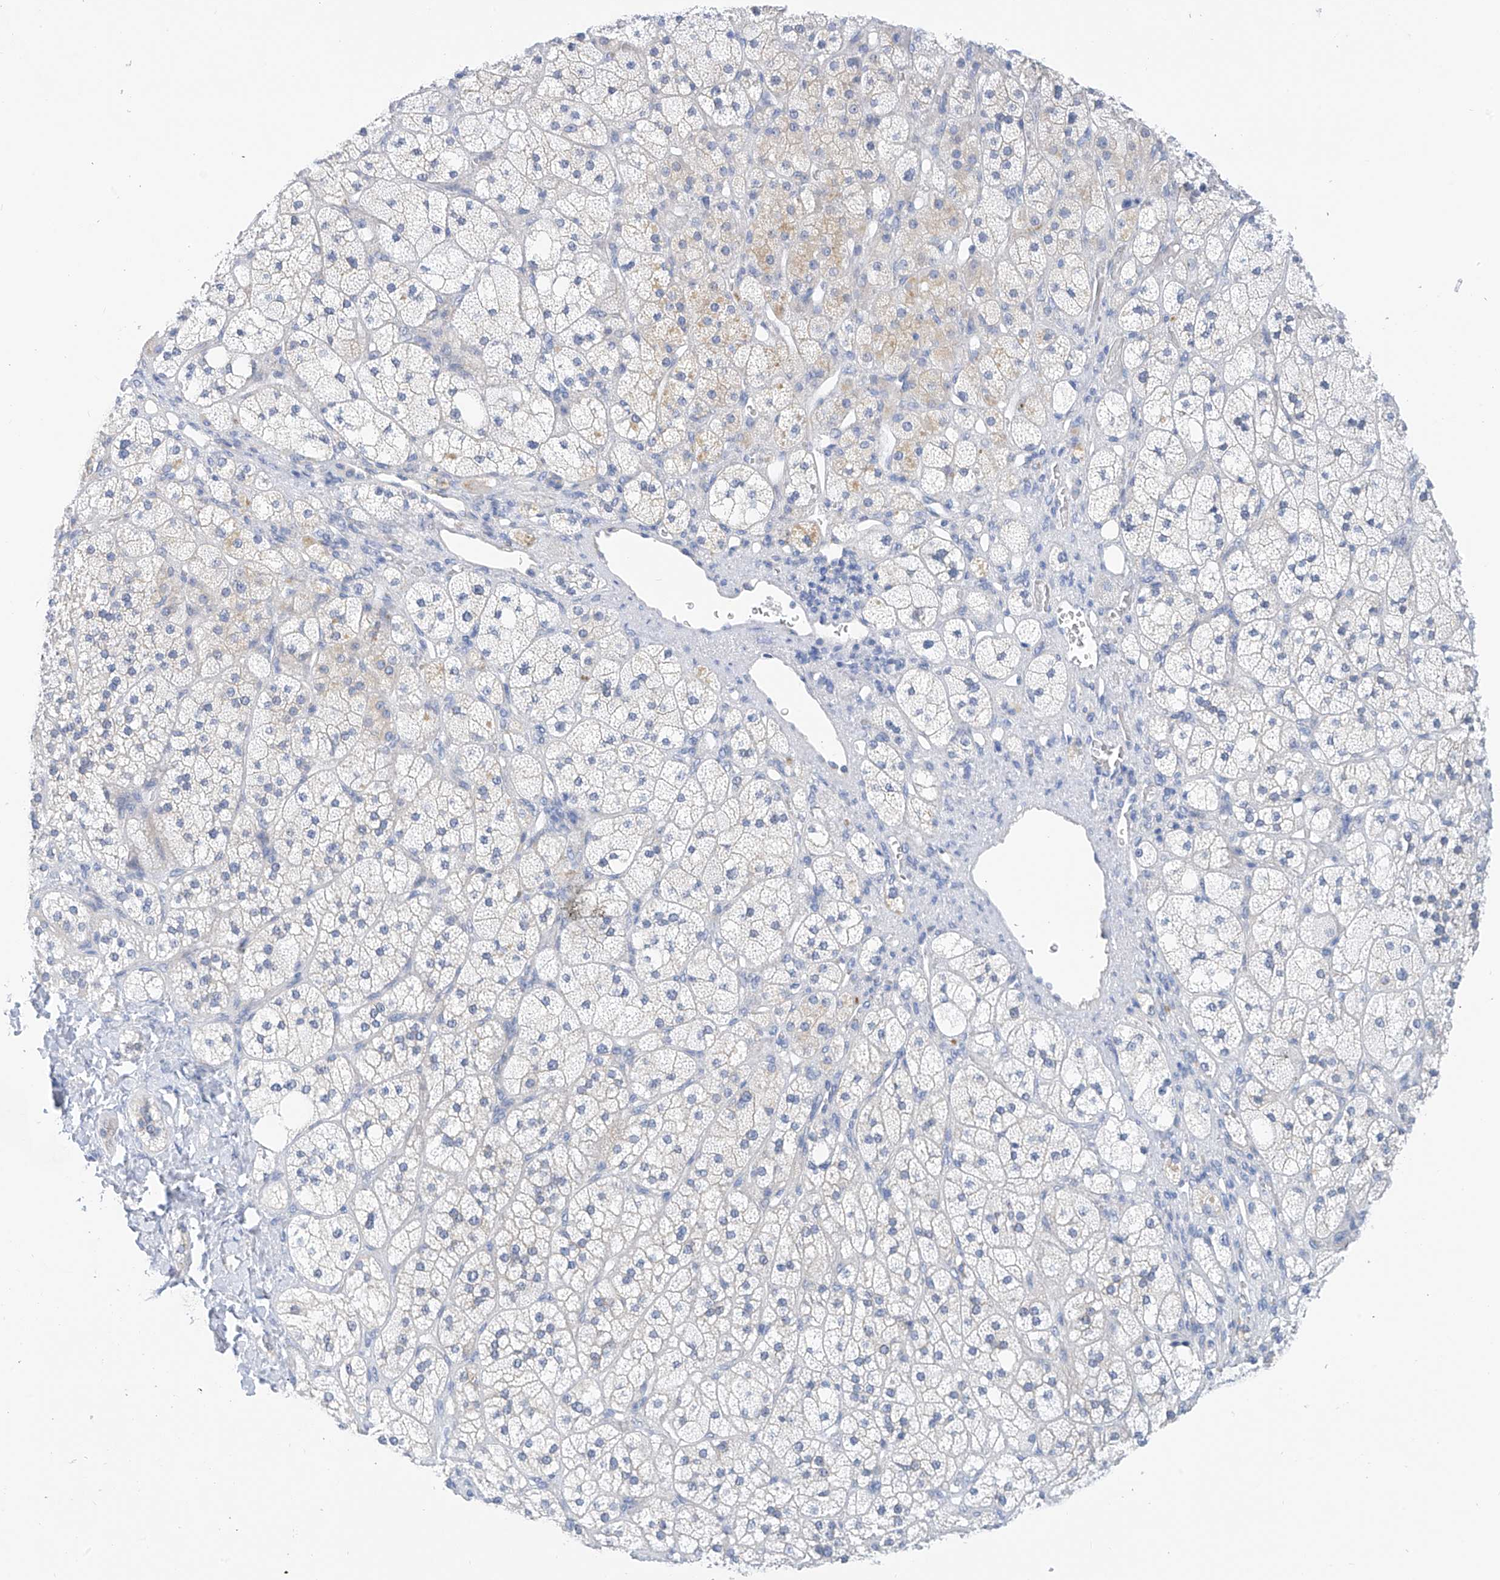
{"staining": {"intensity": "weak", "quantity": "<25%", "location": "cytoplasmic/membranous"}, "tissue": "adrenal gland", "cell_type": "Glandular cells", "image_type": "normal", "snomed": [{"axis": "morphology", "description": "Normal tissue, NOS"}, {"axis": "topography", "description": "Adrenal gland"}], "caption": "An image of adrenal gland stained for a protein exhibits no brown staining in glandular cells. (Immunohistochemistry (ihc), brightfield microscopy, high magnification).", "gene": "PIK3C2B", "patient": {"sex": "male", "age": 61}}